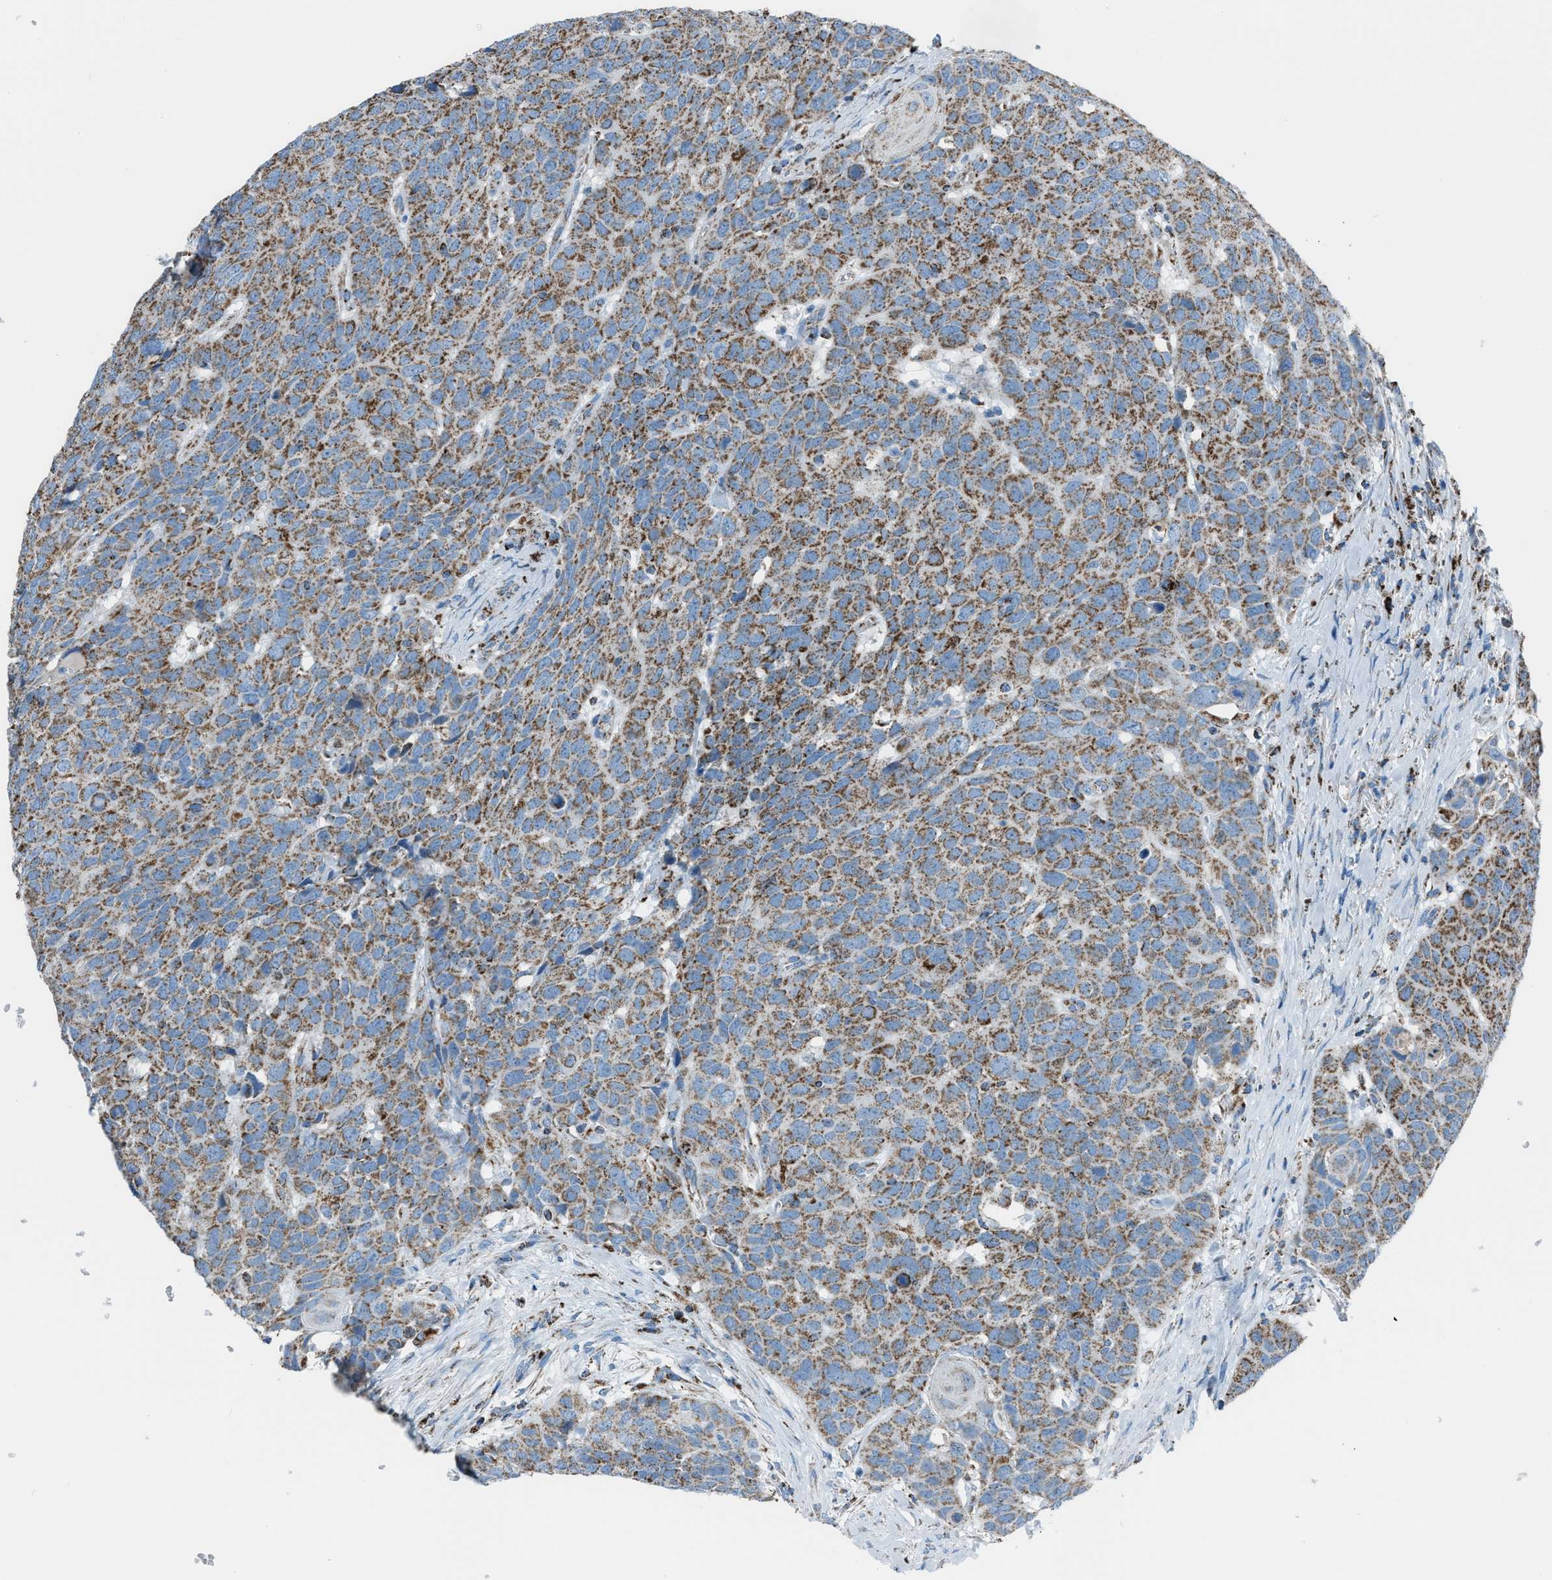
{"staining": {"intensity": "strong", "quantity": ">75%", "location": "cytoplasmic/membranous"}, "tissue": "head and neck cancer", "cell_type": "Tumor cells", "image_type": "cancer", "snomed": [{"axis": "morphology", "description": "Squamous cell carcinoma, NOS"}, {"axis": "topography", "description": "Head-Neck"}], "caption": "Tumor cells exhibit high levels of strong cytoplasmic/membranous staining in about >75% of cells in human squamous cell carcinoma (head and neck).", "gene": "MDH2", "patient": {"sex": "male", "age": 66}}